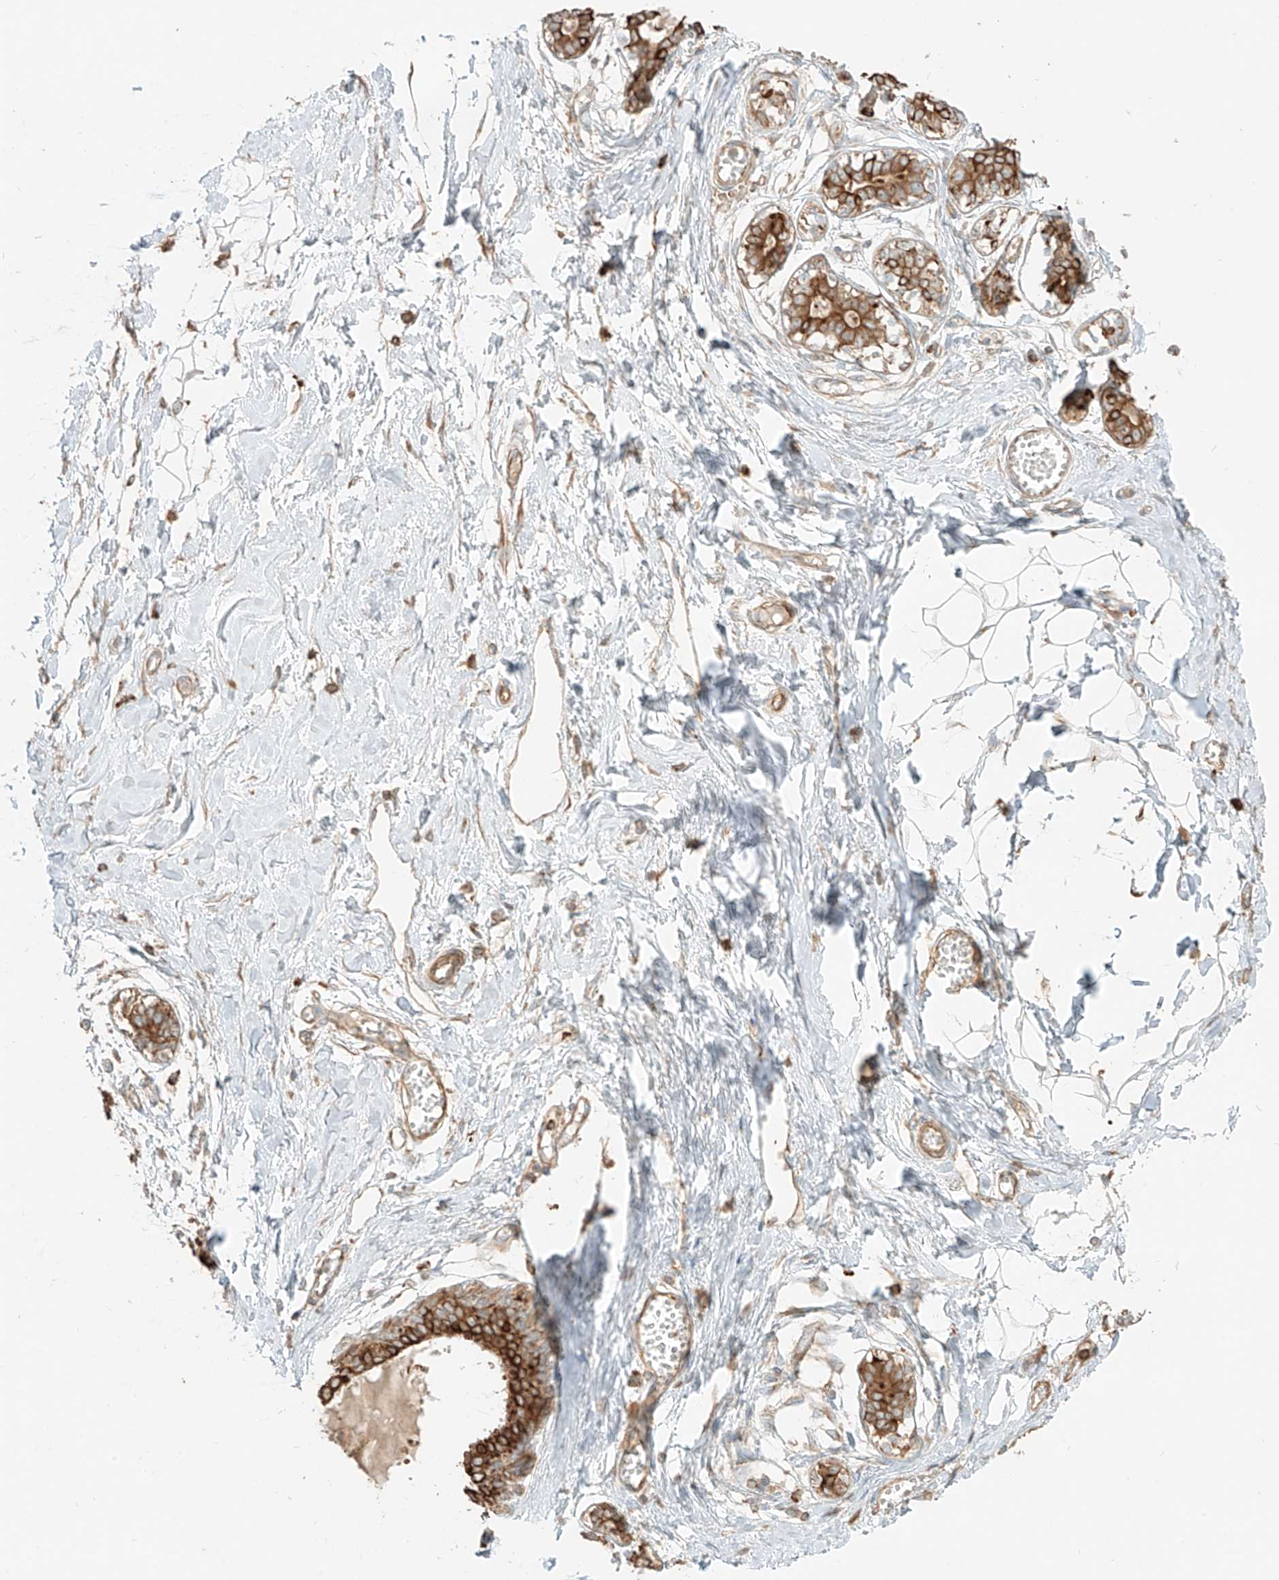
{"staining": {"intensity": "negative", "quantity": "none", "location": "none"}, "tissue": "breast", "cell_type": "Adipocytes", "image_type": "normal", "snomed": [{"axis": "morphology", "description": "Normal tissue, NOS"}, {"axis": "topography", "description": "Breast"}], "caption": "Immunohistochemical staining of normal human breast displays no significant expression in adipocytes.", "gene": "CCDC115", "patient": {"sex": "female", "age": 27}}